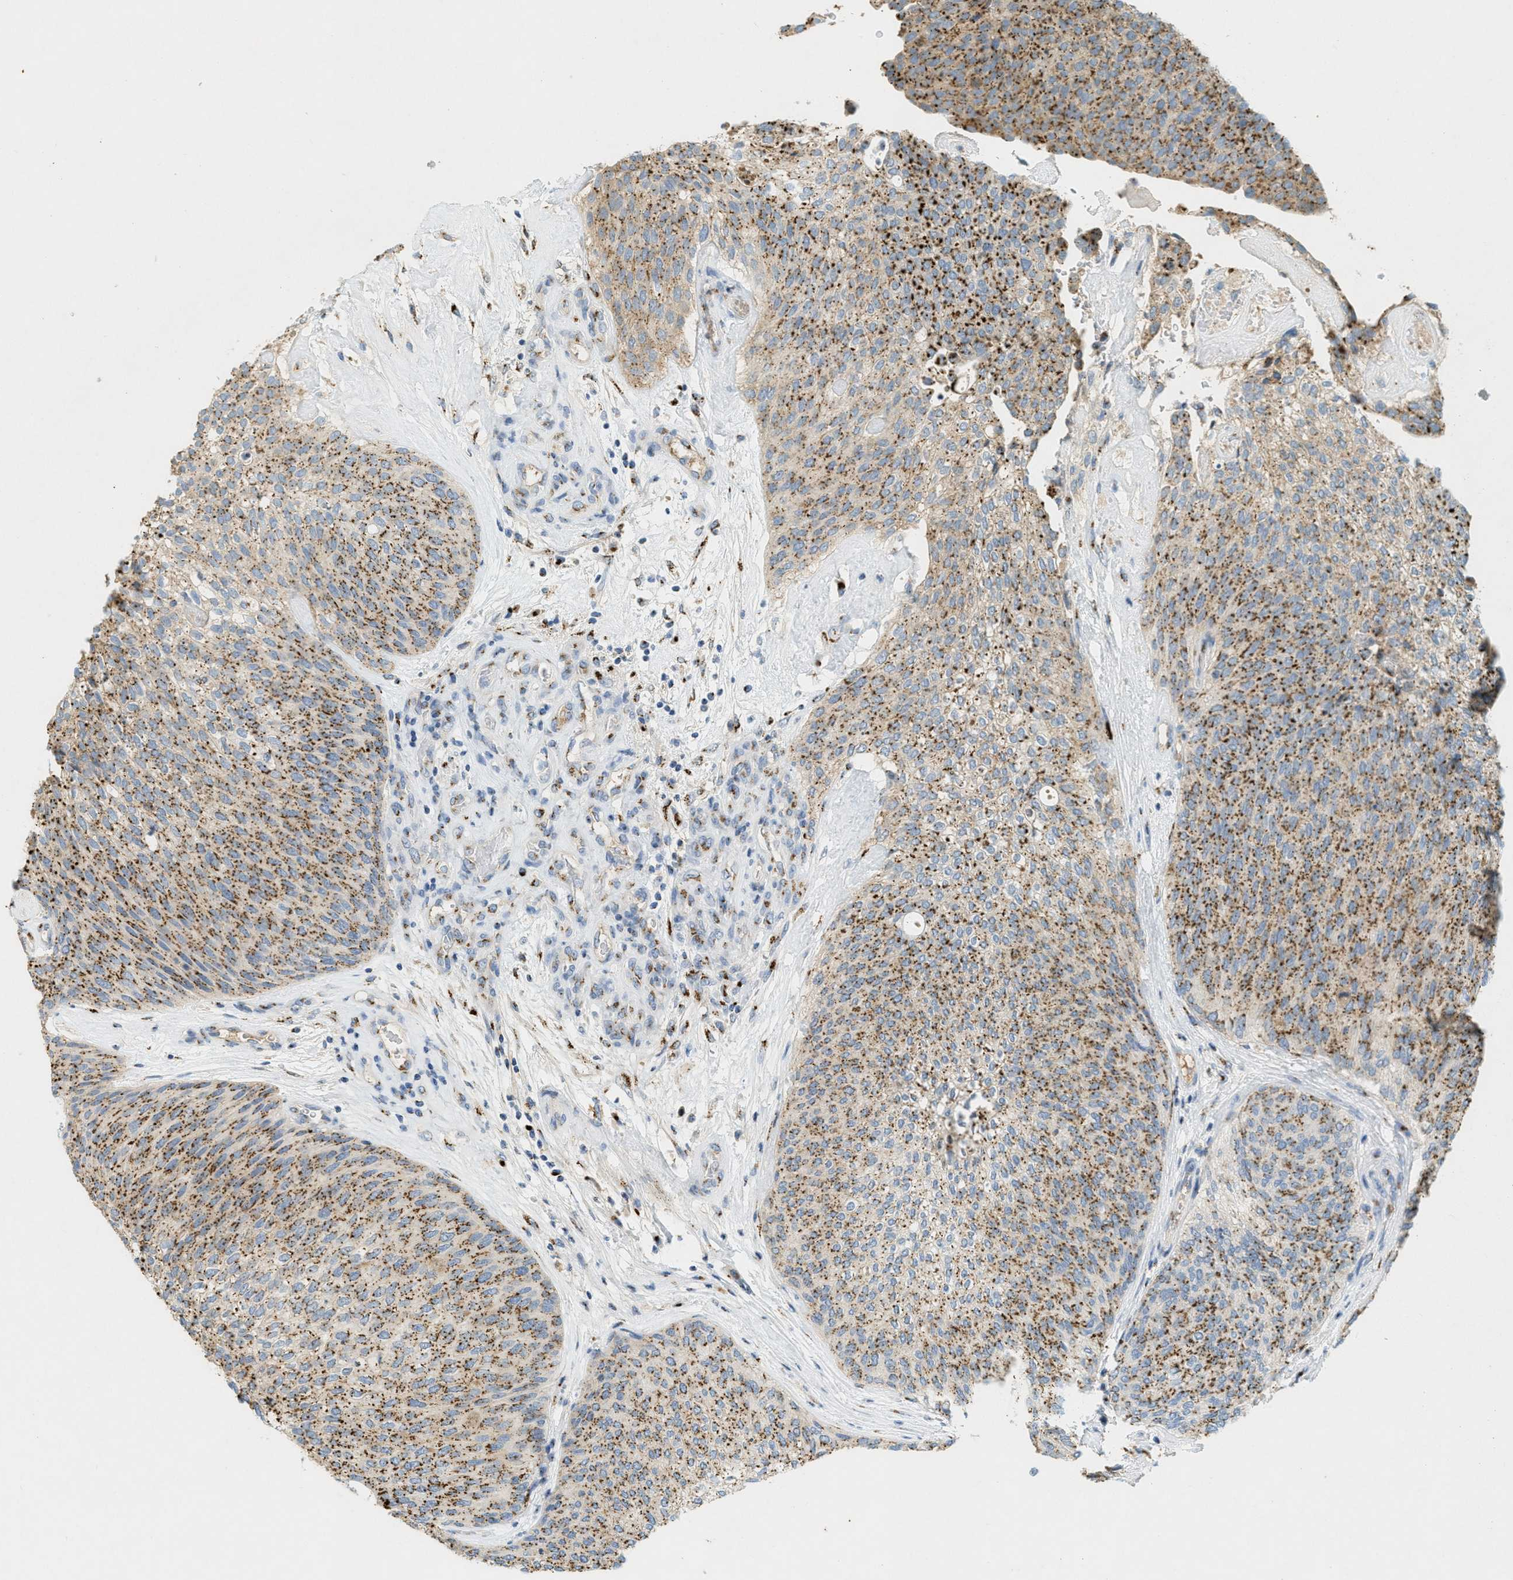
{"staining": {"intensity": "moderate", "quantity": ">75%", "location": "cytoplasmic/membranous"}, "tissue": "urothelial cancer", "cell_type": "Tumor cells", "image_type": "cancer", "snomed": [{"axis": "morphology", "description": "Urothelial carcinoma, Low grade"}, {"axis": "topography", "description": "Urinary bladder"}], "caption": "Human low-grade urothelial carcinoma stained with a brown dye shows moderate cytoplasmic/membranous positive positivity in about >75% of tumor cells.", "gene": "ENTPD4", "patient": {"sex": "female", "age": 79}}